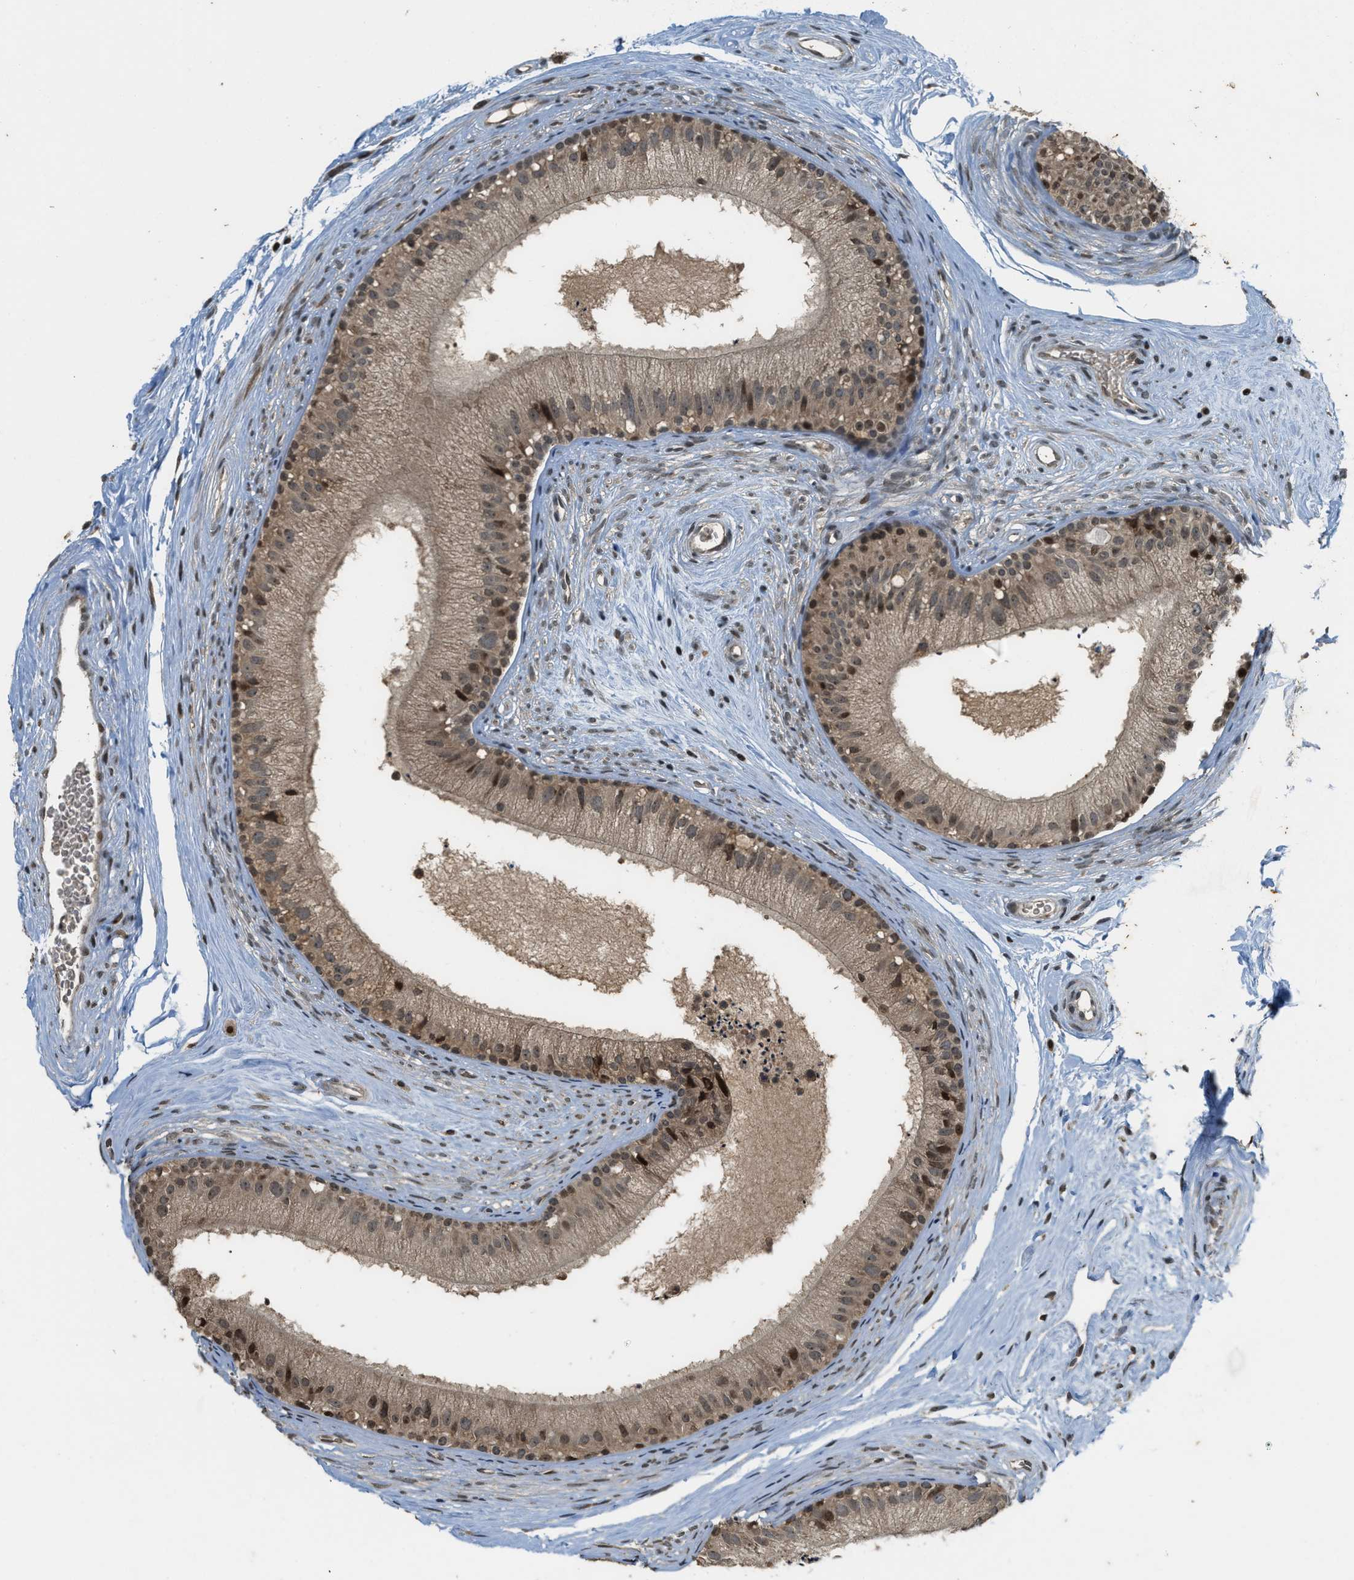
{"staining": {"intensity": "moderate", "quantity": "25%-75%", "location": "nuclear"}, "tissue": "epididymis", "cell_type": "Glandular cells", "image_type": "normal", "snomed": [{"axis": "morphology", "description": "Normal tissue, NOS"}, {"axis": "topography", "description": "Epididymis"}], "caption": "About 25%-75% of glandular cells in benign epididymis exhibit moderate nuclear protein expression as visualized by brown immunohistochemical staining.", "gene": "SIAH1", "patient": {"sex": "male", "age": 56}}